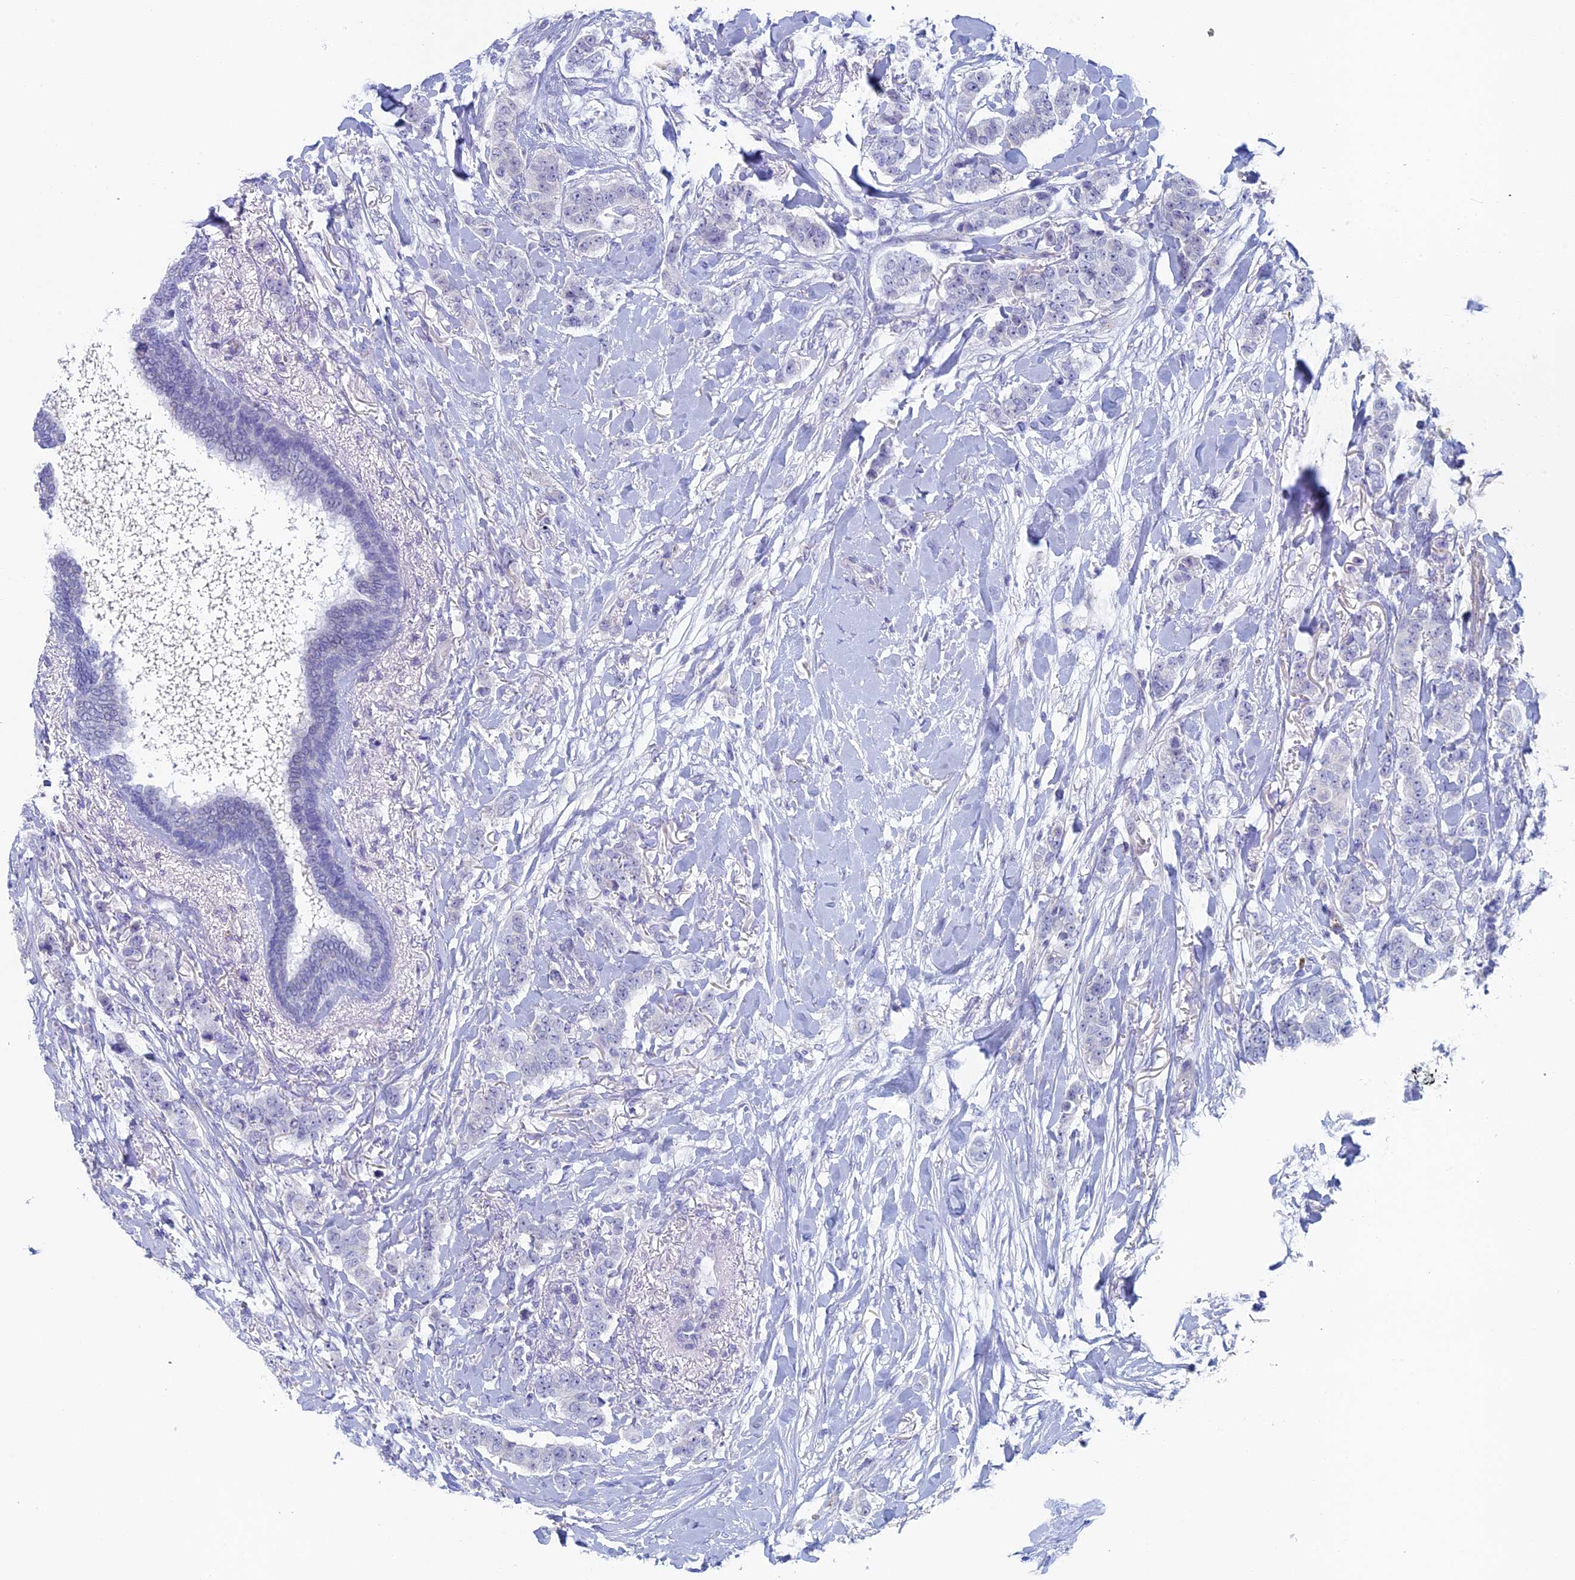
{"staining": {"intensity": "negative", "quantity": "none", "location": "none"}, "tissue": "breast cancer", "cell_type": "Tumor cells", "image_type": "cancer", "snomed": [{"axis": "morphology", "description": "Duct carcinoma"}, {"axis": "topography", "description": "Breast"}], "caption": "The immunohistochemistry image has no significant expression in tumor cells of breast cancer tissue.", "gene": "MAGEB6", "patient": {"sex": "female", "age": 40}}